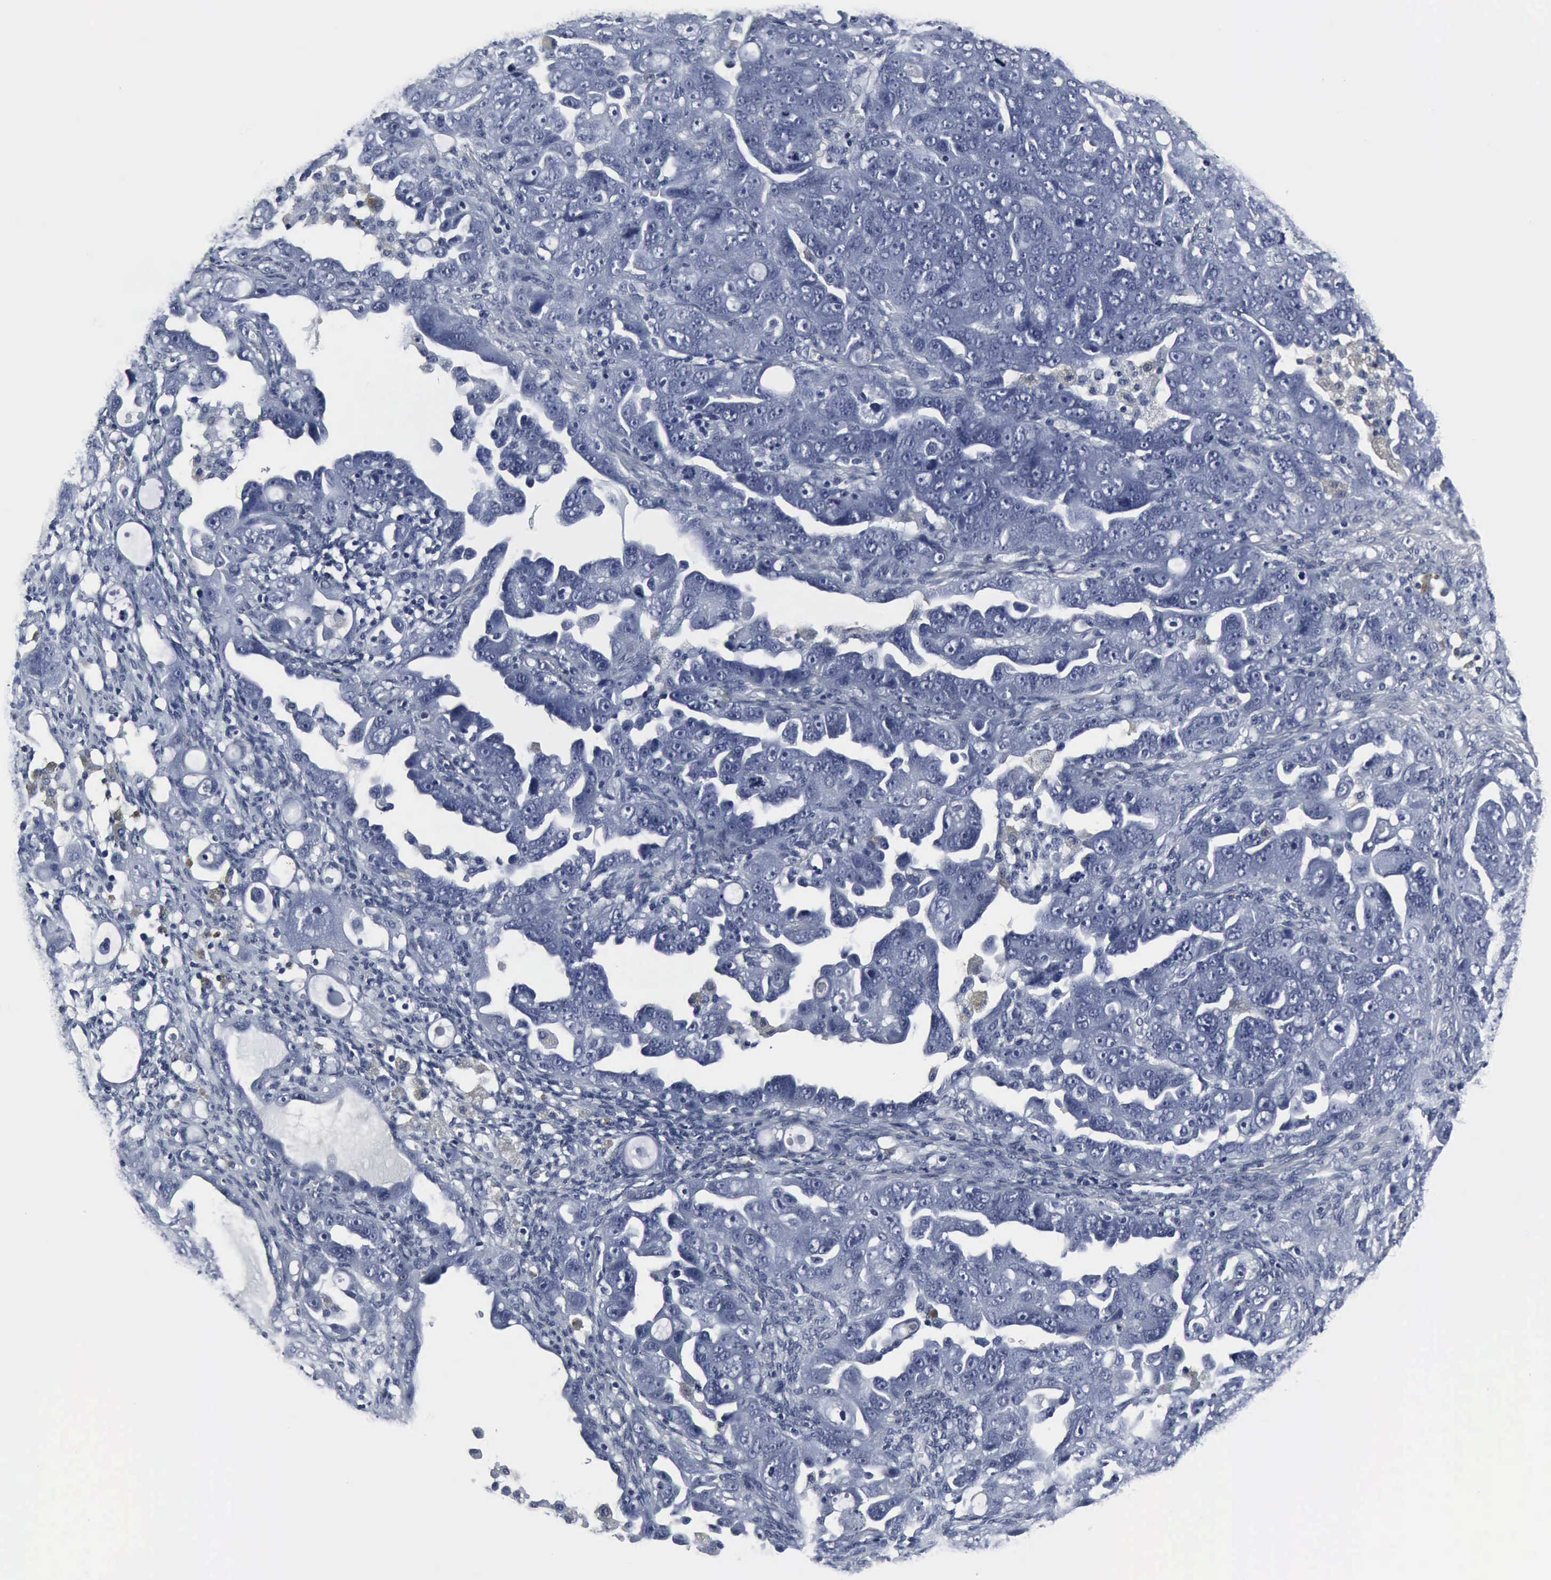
{"staining": {"intensity": "negative", "quantity": "none", "location": "none"}, "tissue": "ovarian cancer", "cell_type": "Tumor cells", "image_type": "cancer", "snomed": [{"axis": "morphology", "description": "Cystadenocarcinoma, serous, NOS"}, {"axis": "topography", "description": "Ovary"}], "caption": "An immunohistochemistry (IHC) histopathology image of serous cystadenocarcinoma (ovarian) is shown. There is no staining in tumor cells of serous cystadenocarcinoma (ovarian).", "gene": "SNAP25", "patient": {"sex": "female", "age": 66}}